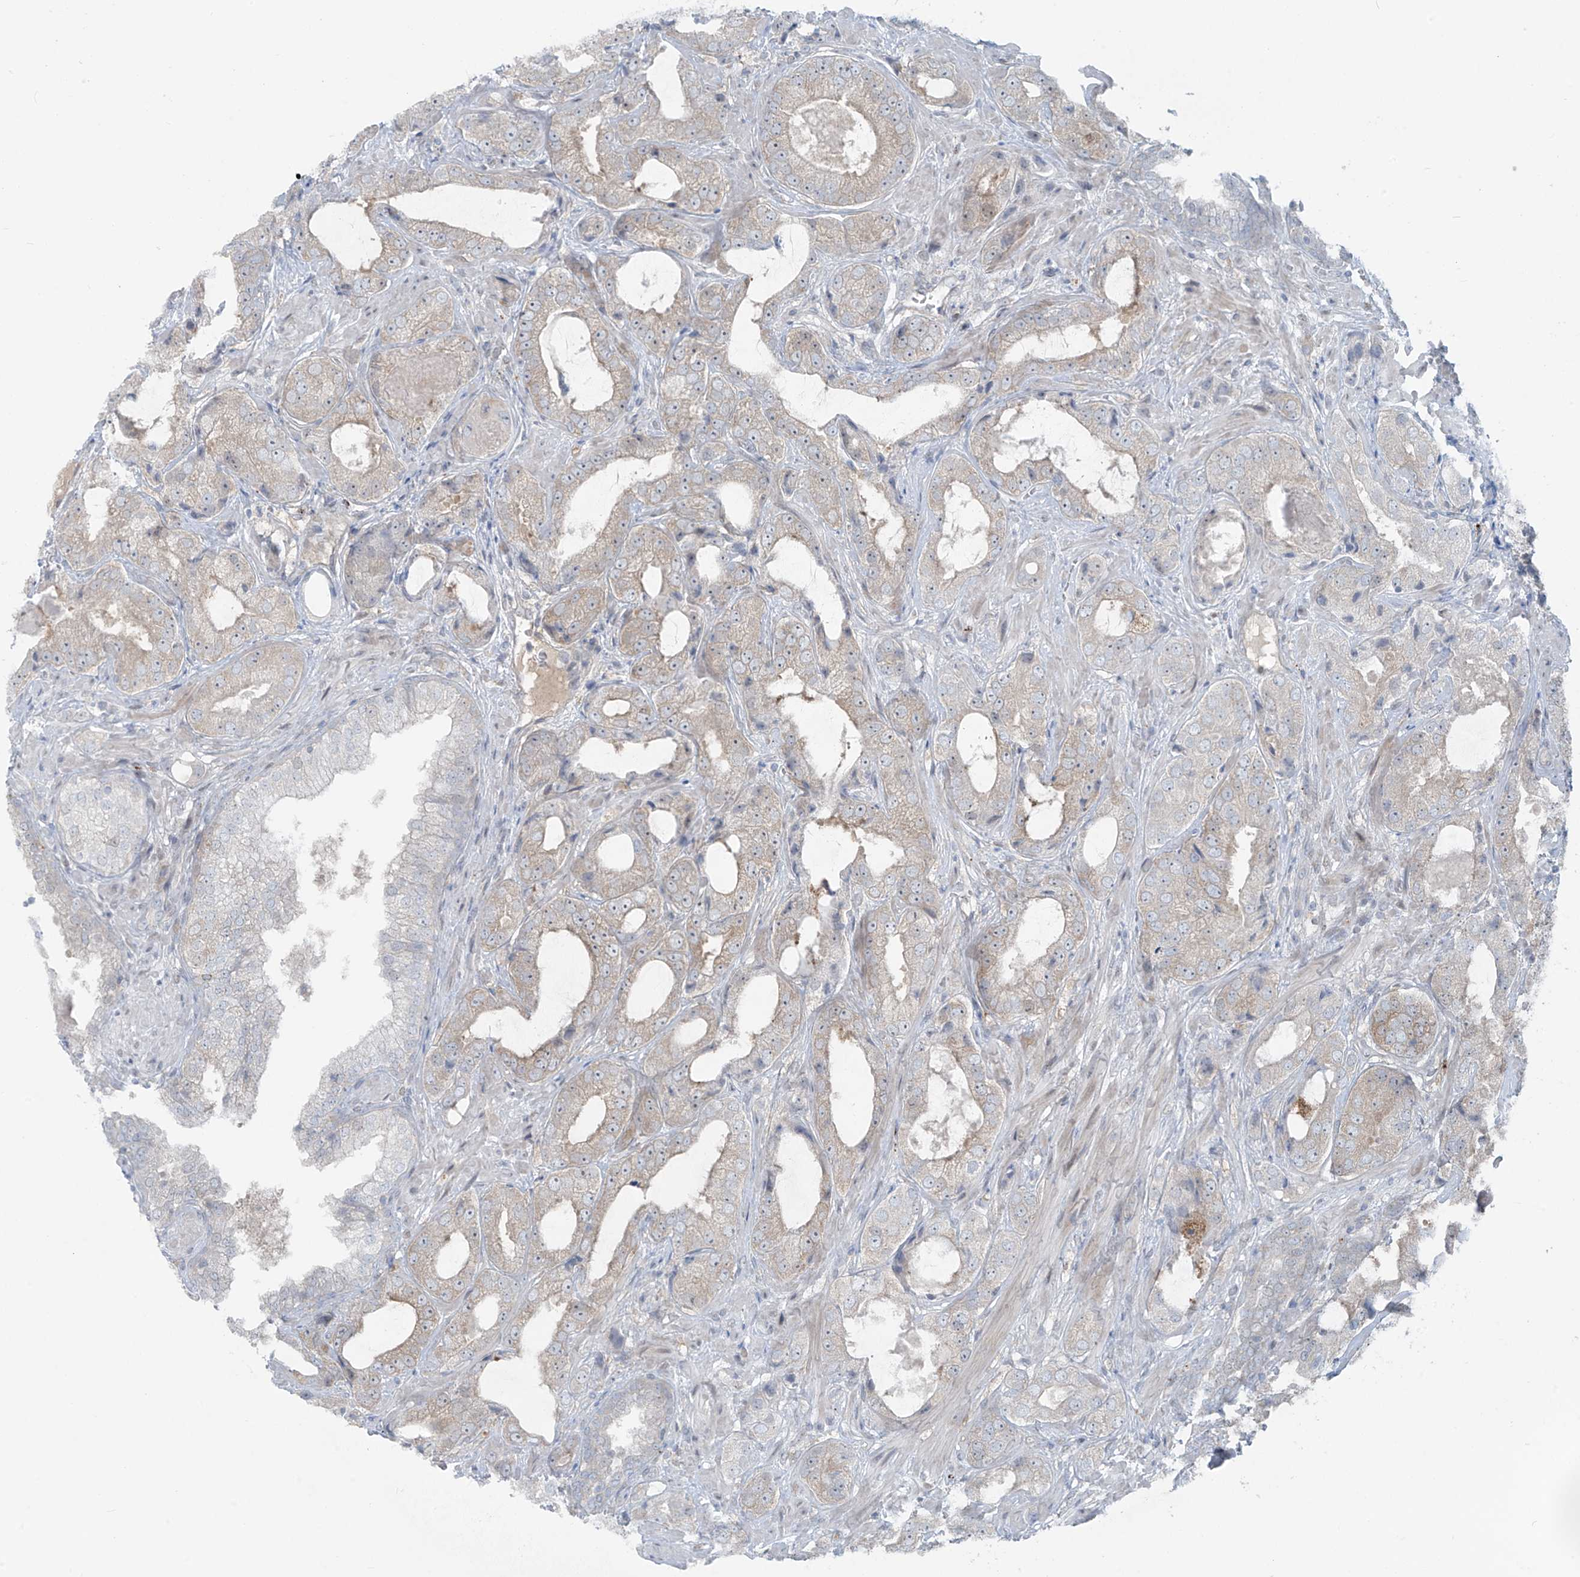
{"staining": {"intensity": "weak", "quantity": "<25%", "location": "cytoplasmic/membranous"}, "tissue": "prostate cancer", "cell_type": "Tumor cells", "image_type": "cancer", "snomed": [{"axis": "morphology", "description": "Normal tissue, NOS"}, {"axis": "morphology", "description": "Adenocarcinoma, High grade"}, {"axis": "topography", "description": "Prostate"}, {"axis": "topography", "description": "Peripheral nerve tissue"}], "caption": "Immunohistochemical staining of human high-grade adenocarcinoma (prostate) exhibits no significant expression in tumor cells. (DAB (3,3'-diaminobenzidine) immunohistochemistry, high magnification).", "gene": "PPAT", "patient": {"sex": "male", "age": 59}}